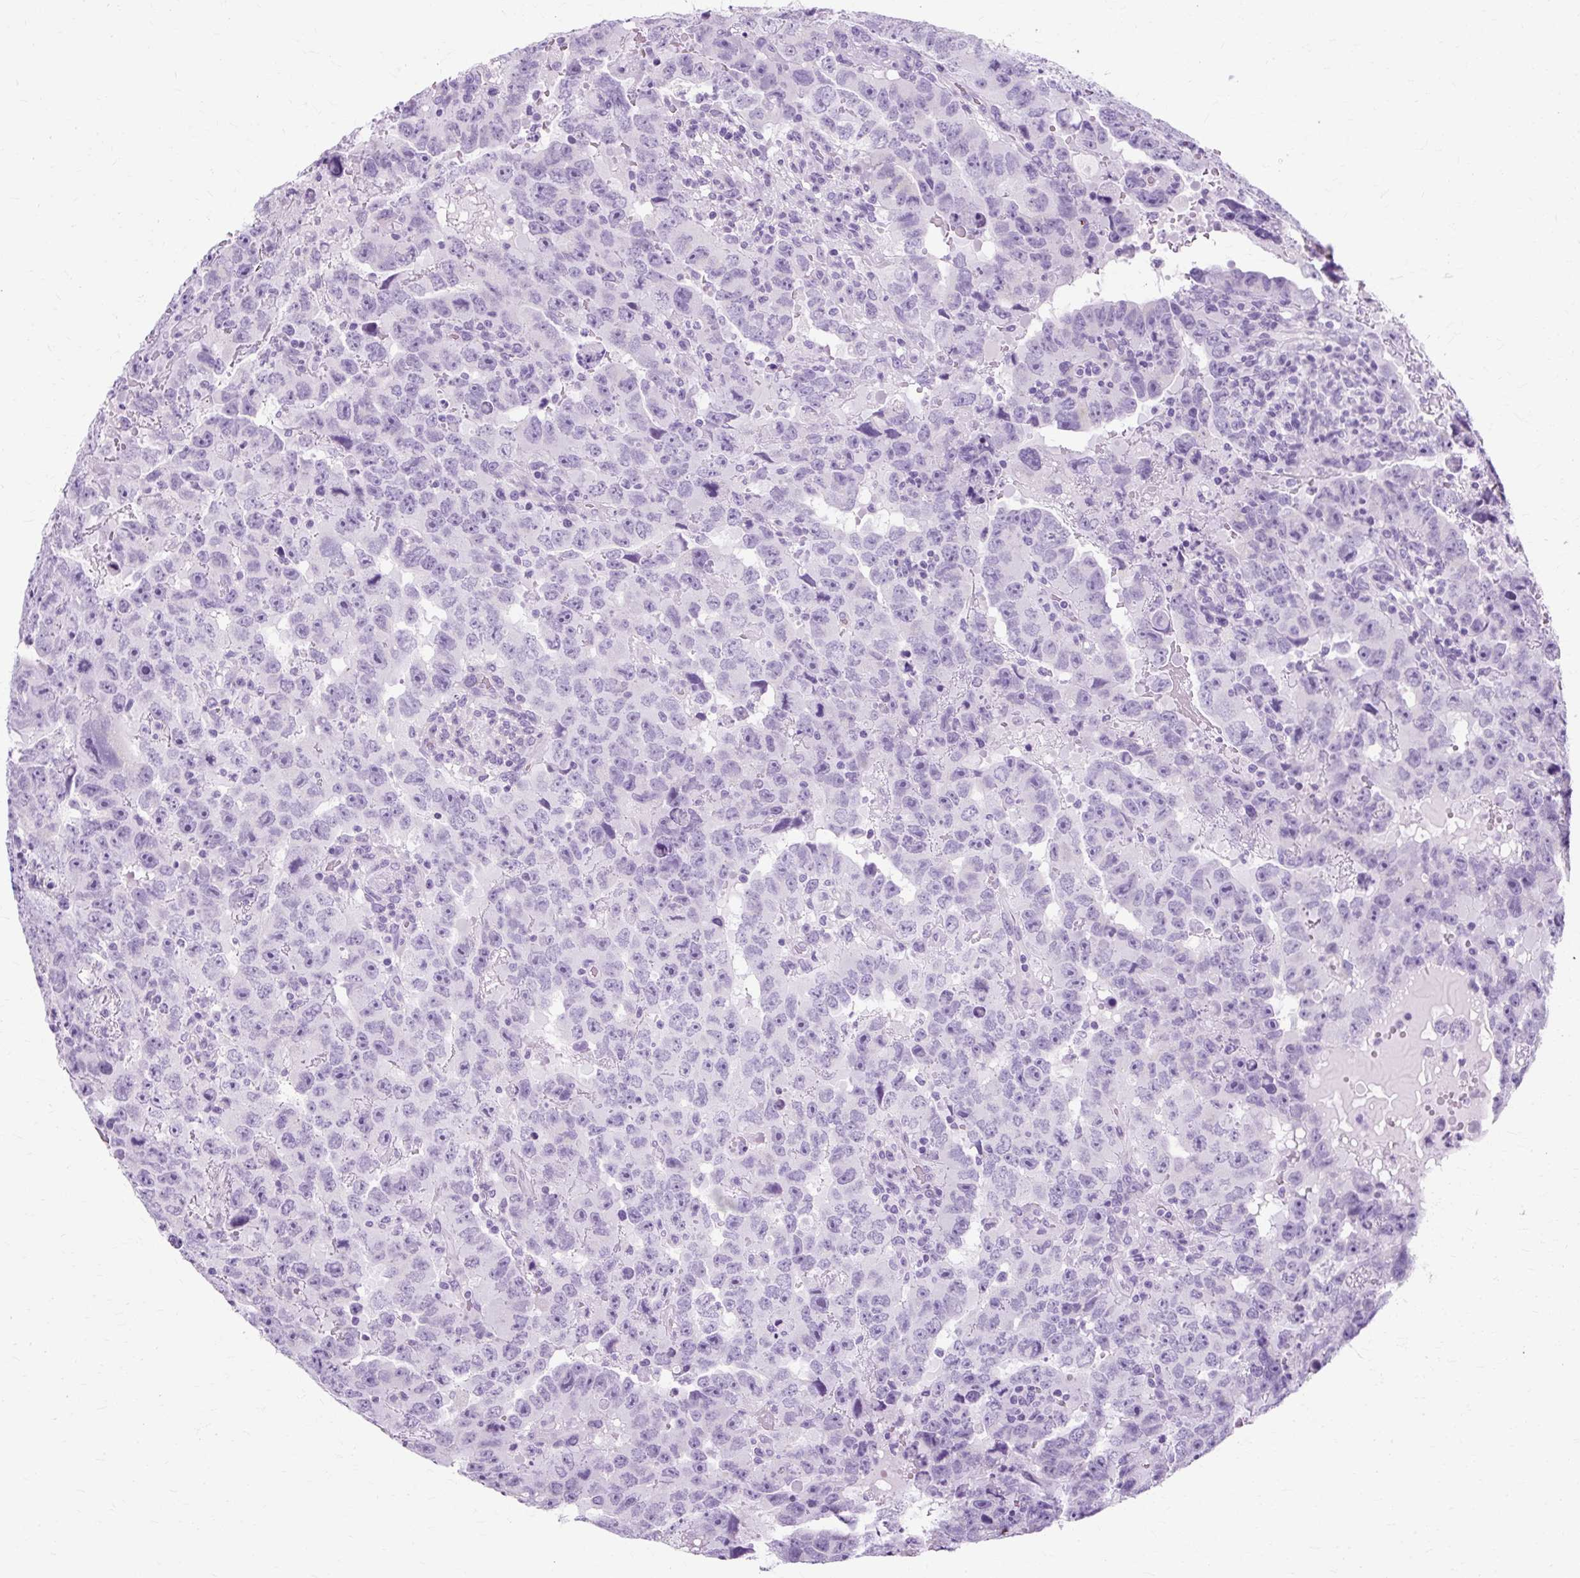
{"staining": {"intensity": "negative", "quantity": "none", "location": "none"}, "tissue": "testis cancer", "cell_type": "Tumor cells", "image_type": "cancer", "snomed": [{"axis": "morphology", "description": "Carcinoma, Embryonal, NOS"}, {"axis": "topography", "description": "Testis"}], "caption": "The immunohistochemistry histopathology image has no significant positivity in tumor cells of testis cancer tissue.", "gene": "TMEM89", "patient": {"sex": "male", "age": 24}}